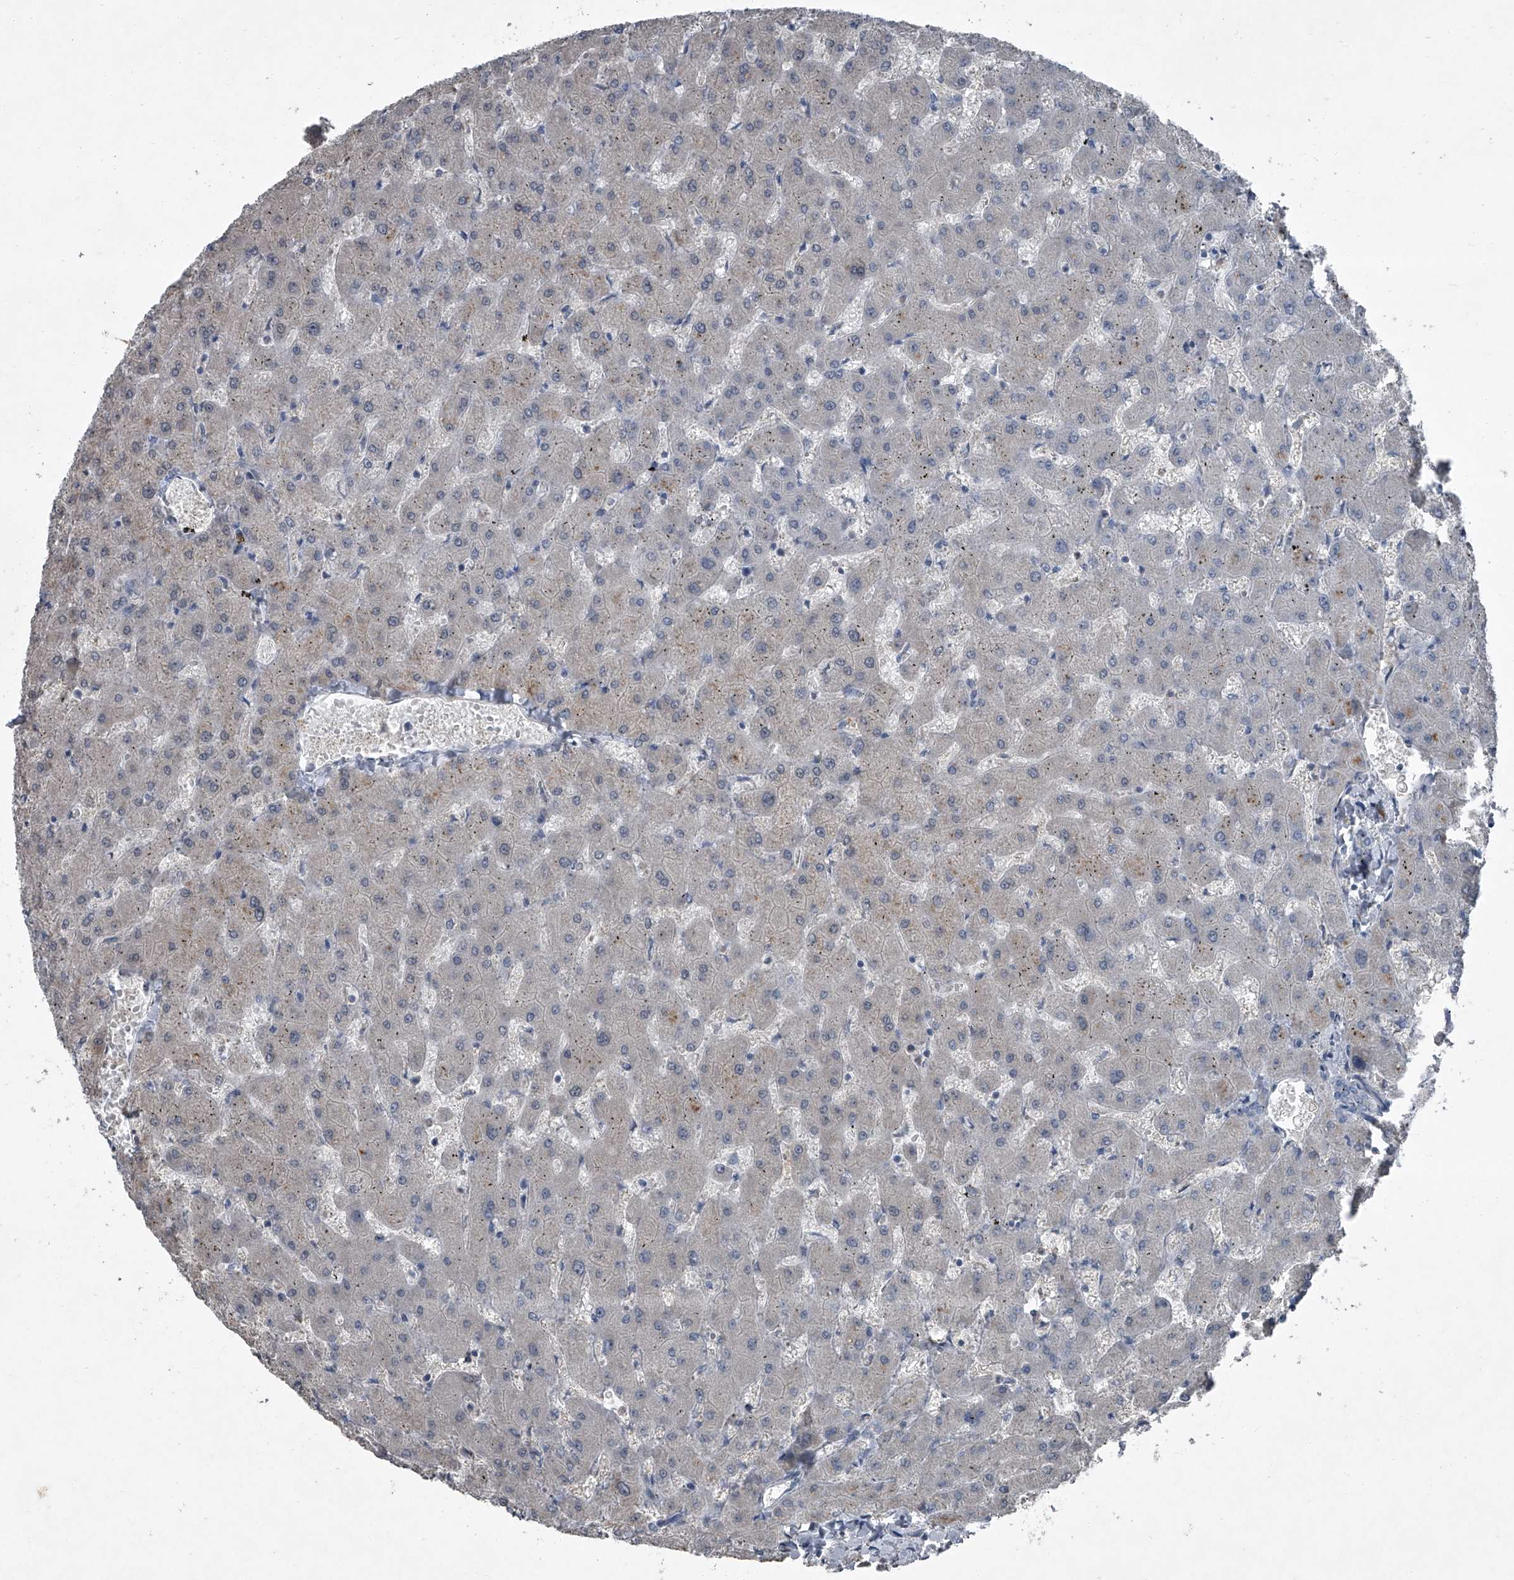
{"staining": {"intensity": "negative", "quantity": "none", "location": "none"}, "tissue": "liver", "cell_type": "Cholangiocytes", "image_type": "normal", "snomed": [{"axis": "morphology", "description": "Normal tissue, NOS"}, {"axis": "topography", "description": "Liver"}], "caption": "A histopathology image of human liver is negative for staining in cholangiocytes. The staining is performed using DAB brown chromogen with nuclei counter-stained in using hematoxylin.", "gene": "HEPHL1", "patient": {"sex": "female", "age": 63}}